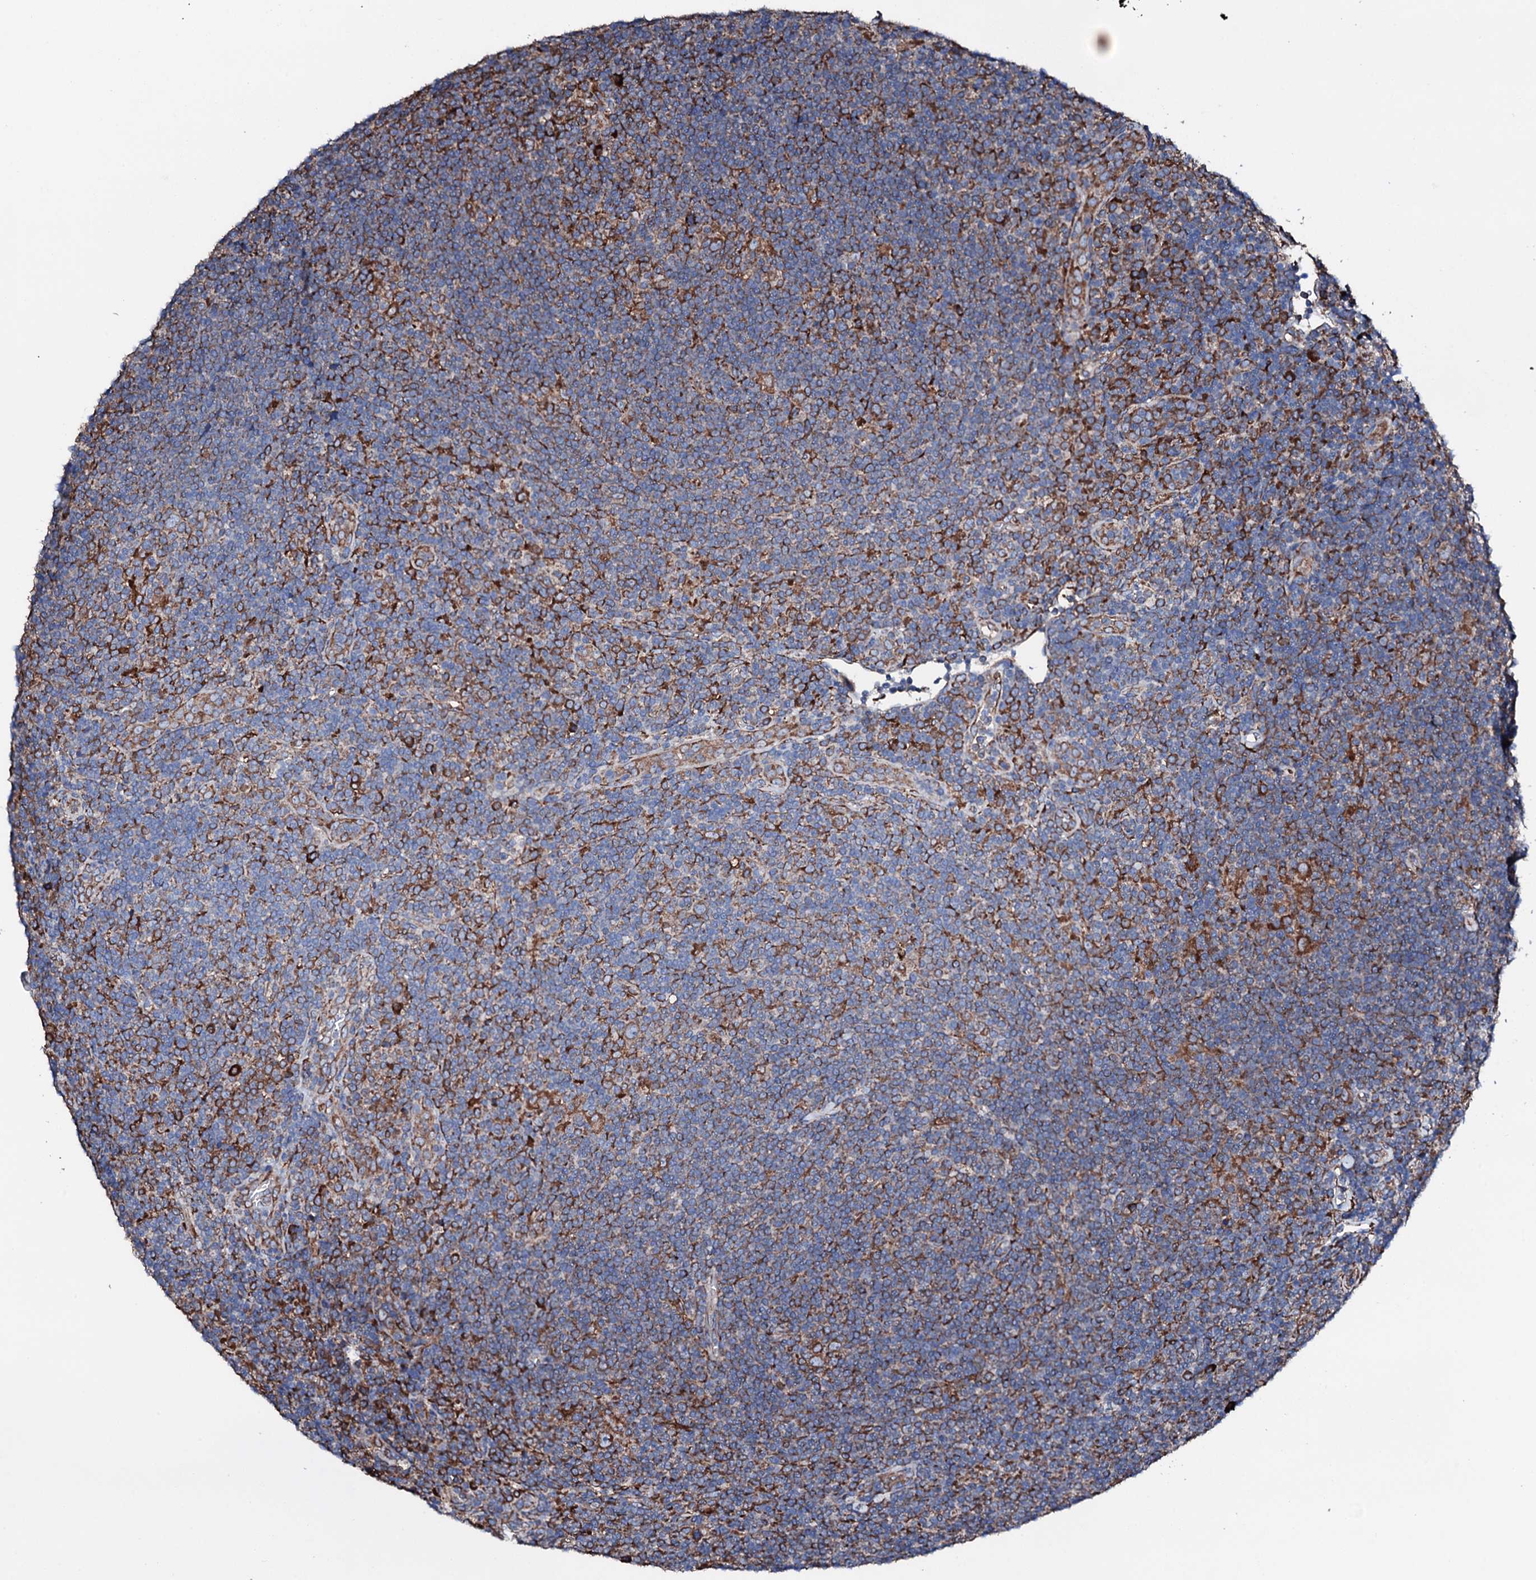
{"staining": {"intensity": "strong", "quantity": ">75%", "location": "cytoplasmic/membranous"}, "tissue": "lymphoma", "cell_type": "Tumor cells", "image_type": "cancer", "snomed": [{"axis": "morphology", "description": "Hodgkin's disease, NOS"}, {"axis": "topography", "description": "Lymph node"}], "caption": "Tumor cells reveal high levels of strong cytoplasmic/membranous positivity in approximately >75% of cells in human Hodgkin's disease.", "gene": "AMDHD1", "patient": {"sex": "female", "age": 57}}